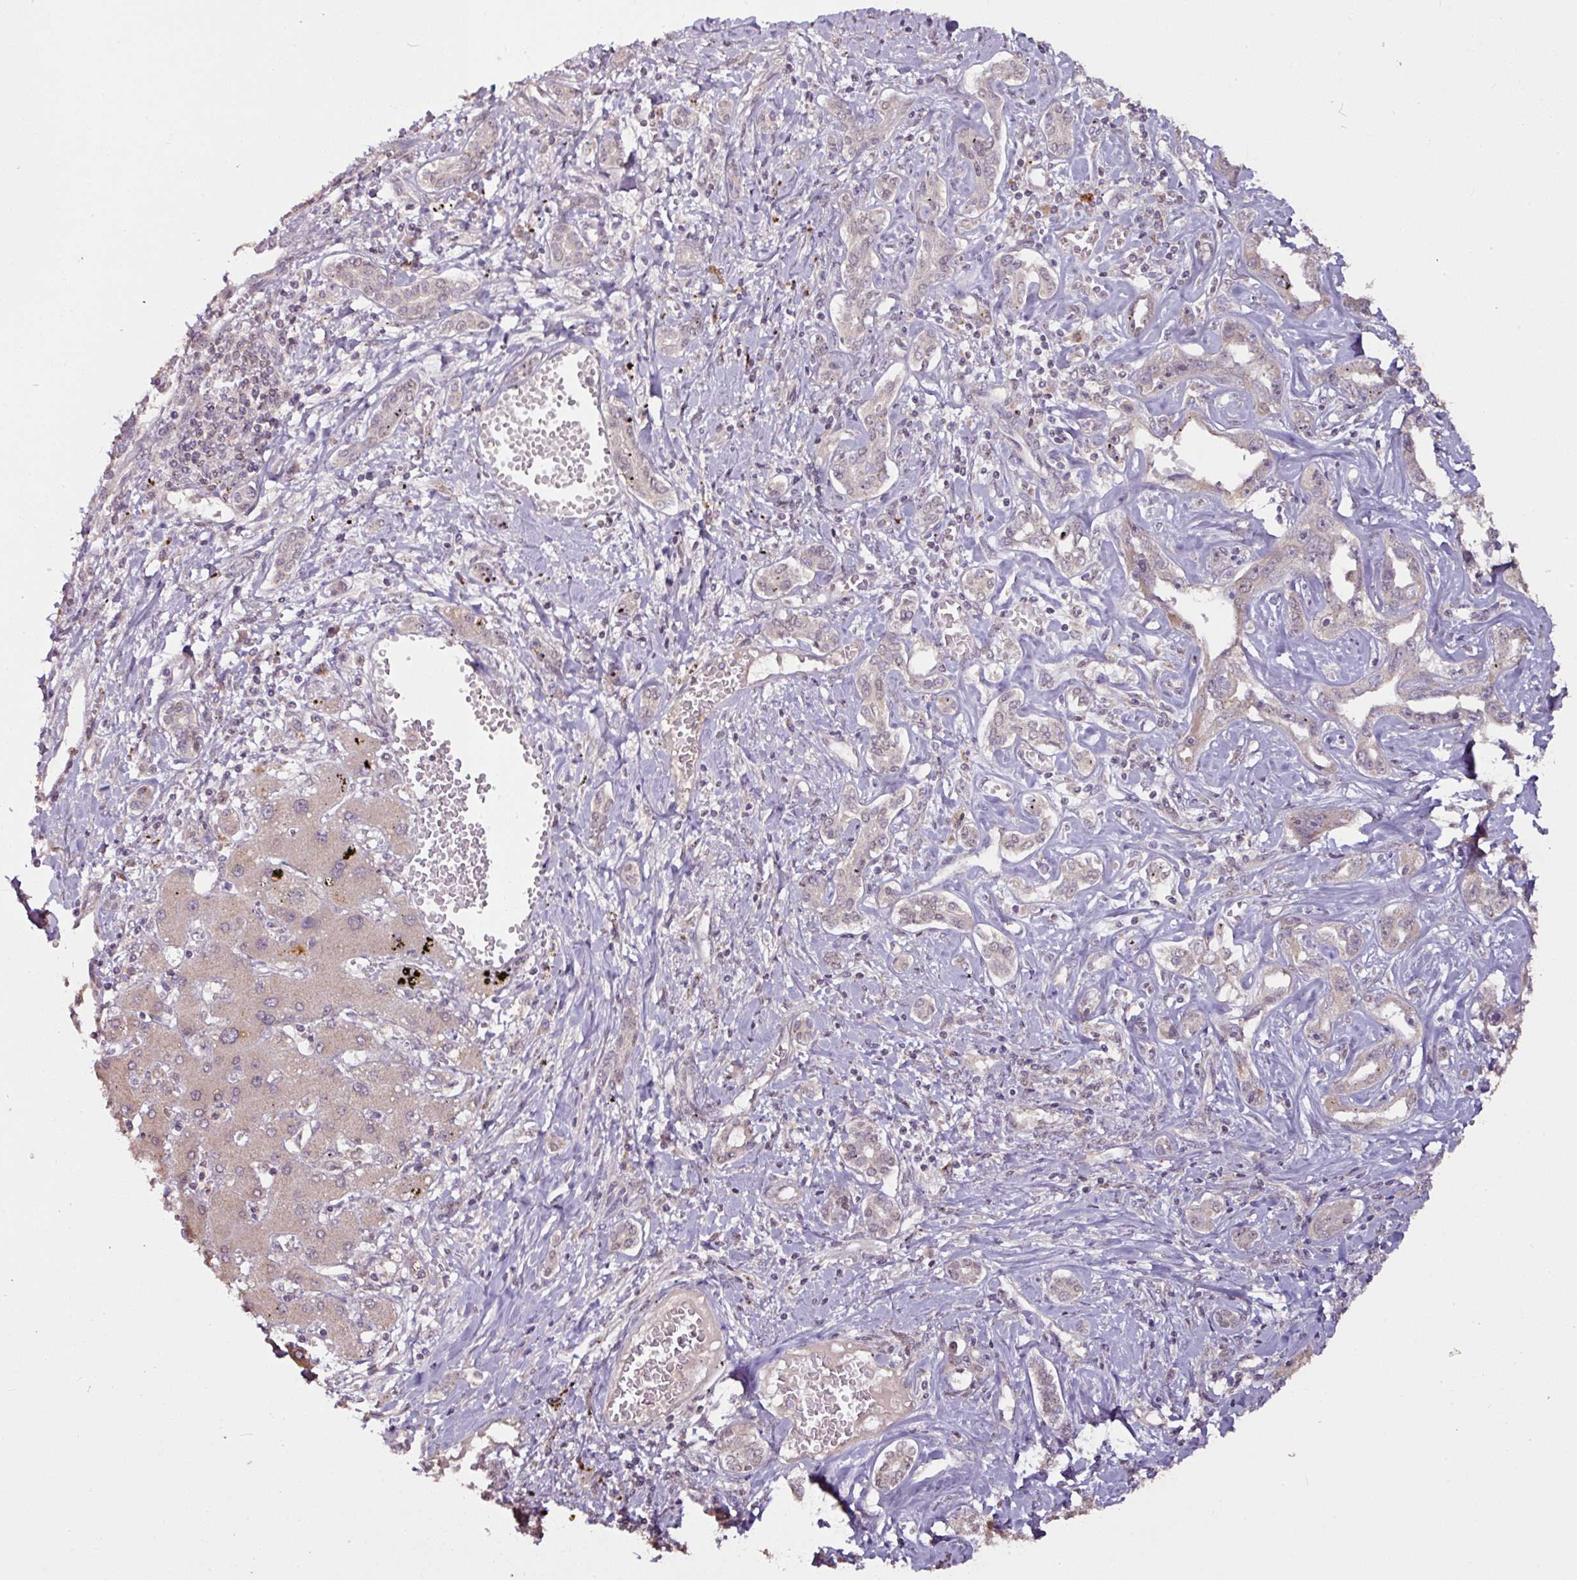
{"staining": {"intensity": "weak", "quantity": "25%-75%", "location": "cytoplasmic/membranous"}, "tissue": "liver cancer", "cell_type": "Tumor cells", "image_type": "cancer", "snomed": [{"axis": "morphology", "description": "Cholangiocarcinoma"}, {"axis": "topography", "description": "Liver"}], "caption": "Liver cancer (cholangiocarcinoma) tissue displays weak cytoplasmic/membranous expression in approximately 25%-75% of tumor cells, visualized by immunohistochemistry.", "gene": "RPL38", "patient": {"sex": "male", "age": 59}}